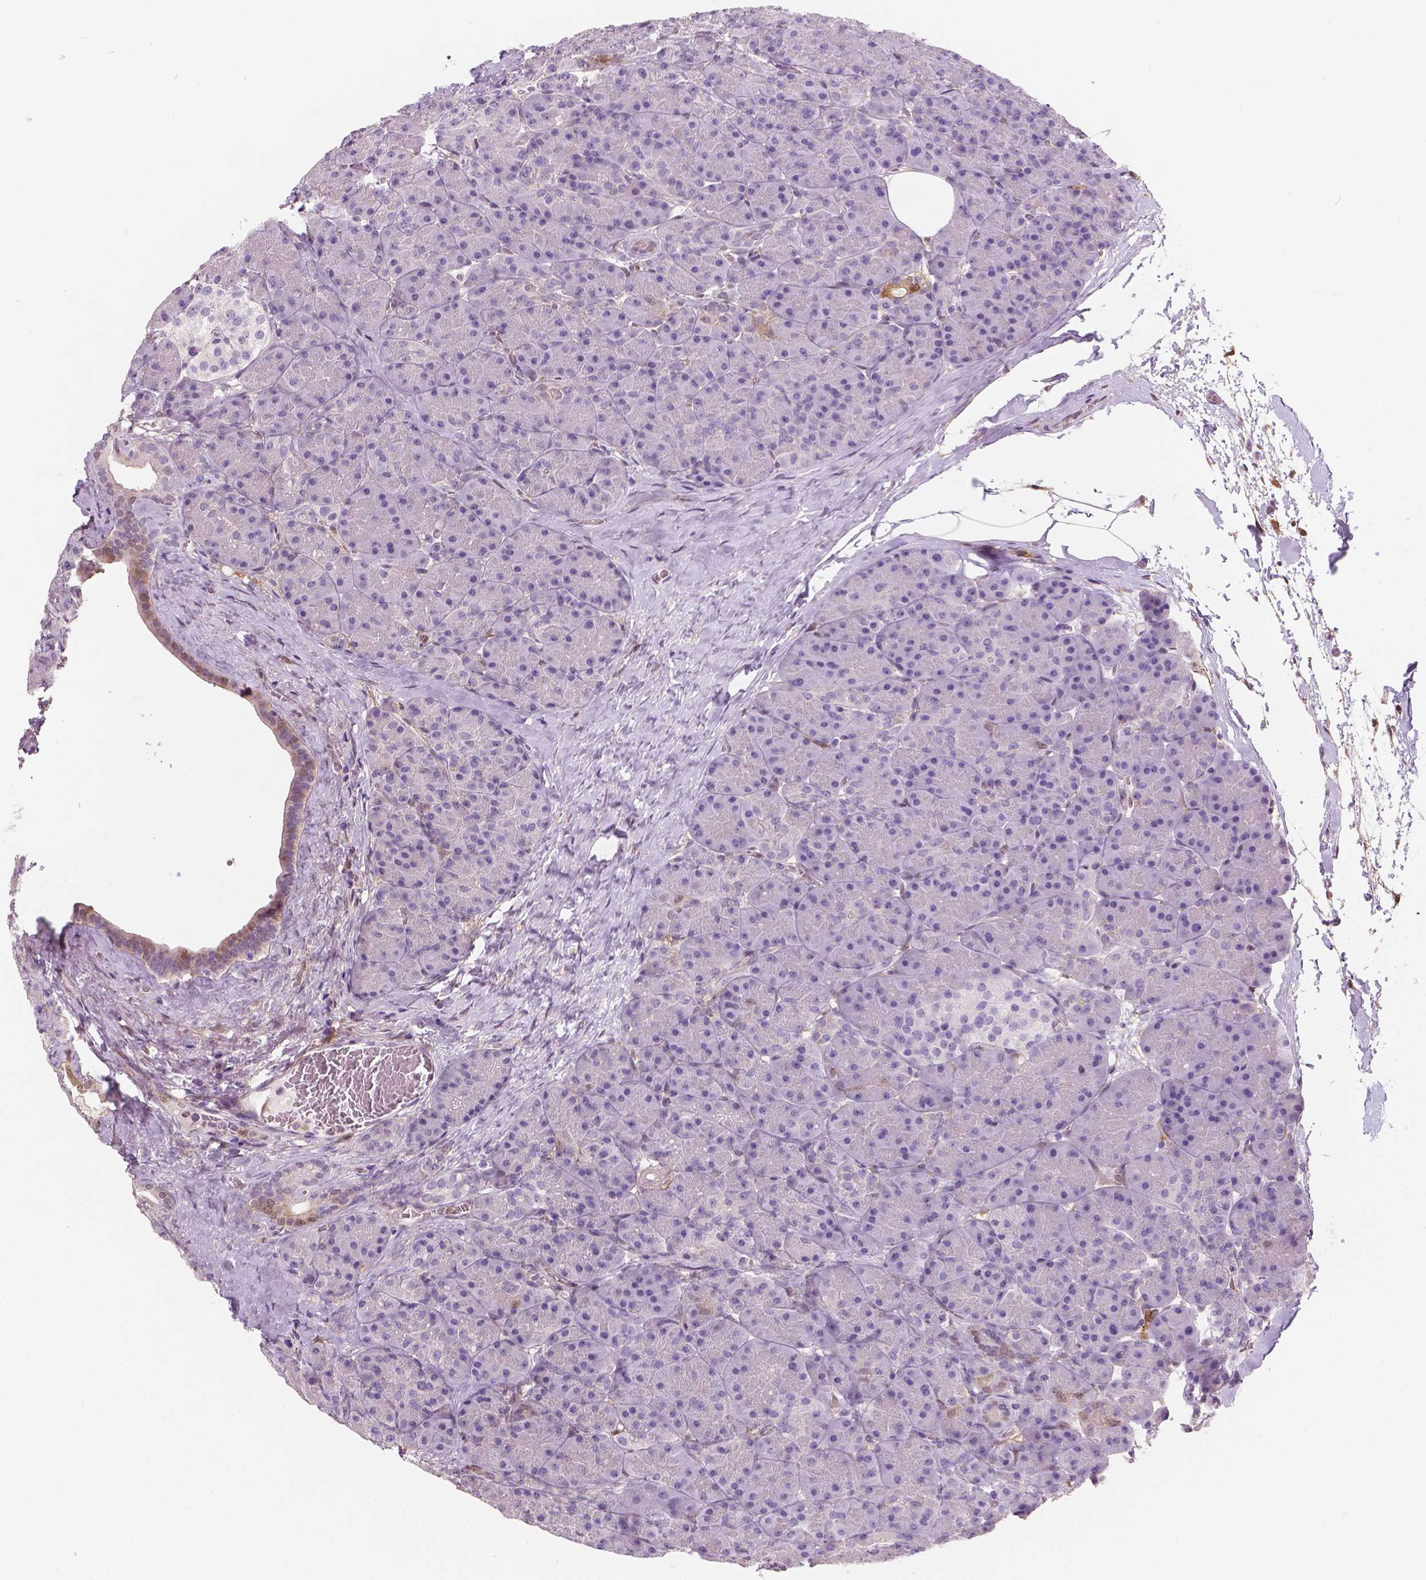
{"staining": {"intensity": "moderate", "quantity": "<25%", "location": "cytoplasmic/membranous,nuclear"}, "tissue": "pancreas", "cell_type": "Exocrine glandular cells", "image_type": "normal", "snomed": [{"axis": "morphology", "description": "Normal tissue, NOS"}, {"axis": "topography", "description": "Pancreas"}], "caption": "The photomicrograph shows staining of benign pancreas, revealing moderate cytoplasmic/membranous,nuclear protein staining (brown color) within exocrine glandular cells. (Brightfield microscopy of DAB IHC at high magnification).", "gene": "TNFAIP2", "patient": {"sex": "male", "age": 57}}